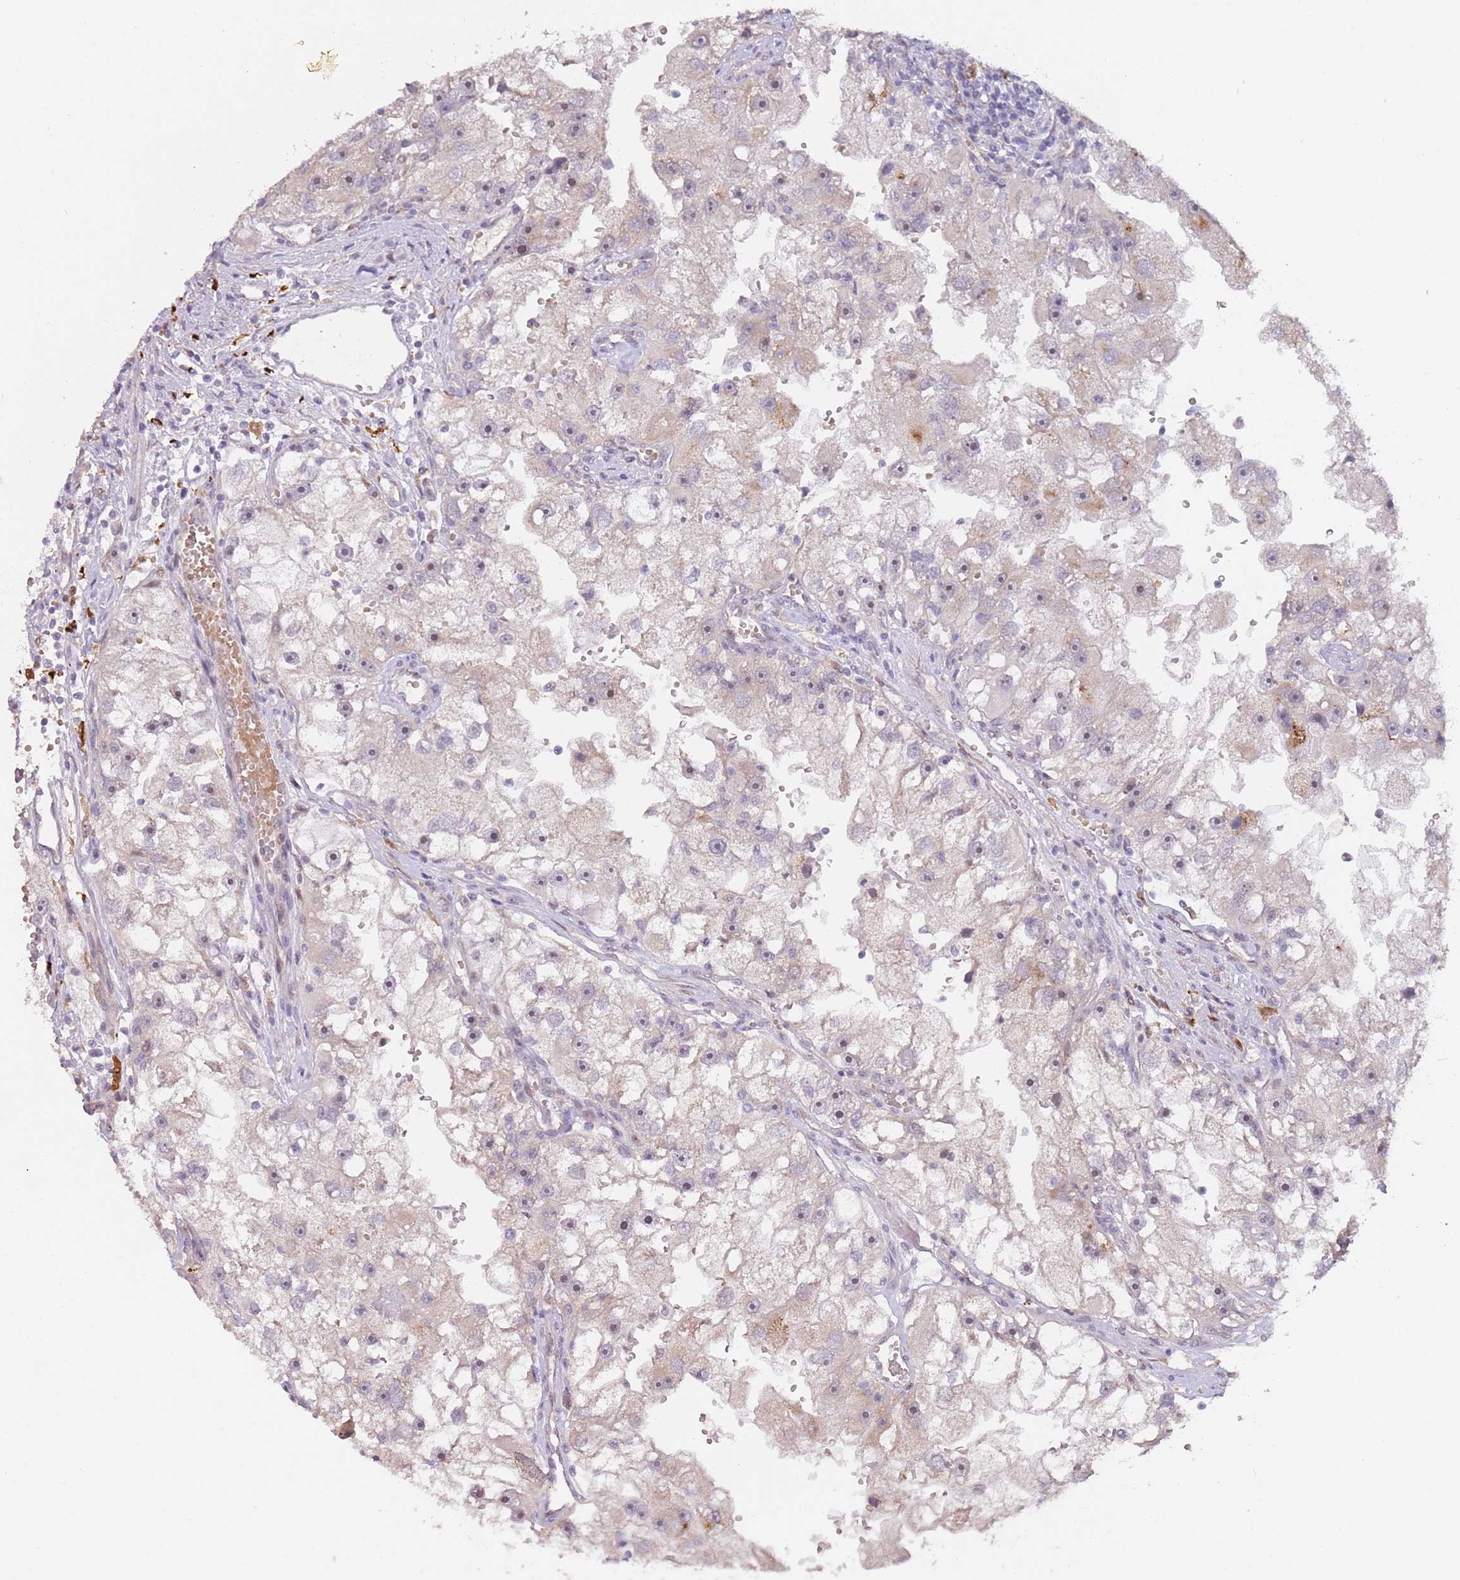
{"staining": {"intensity": "negative", "quantity": "none", "location": "none"}, "tissue": "renal cancer", "cell_type": "Tumor cells", "image_type": "cancer", "snomed": [{"axis": "morphology", "description": "Adenocarcinoma, NOS"}, {"axis": "topography", "description": "Kidney"}], "caption": "Renal cancer (adenocarcinoma) was stained to show a protein in brown. There is no significant expression in tumor cells.", "gene": "LGALSL", "patient": {"sex": "male", "age": 63}}